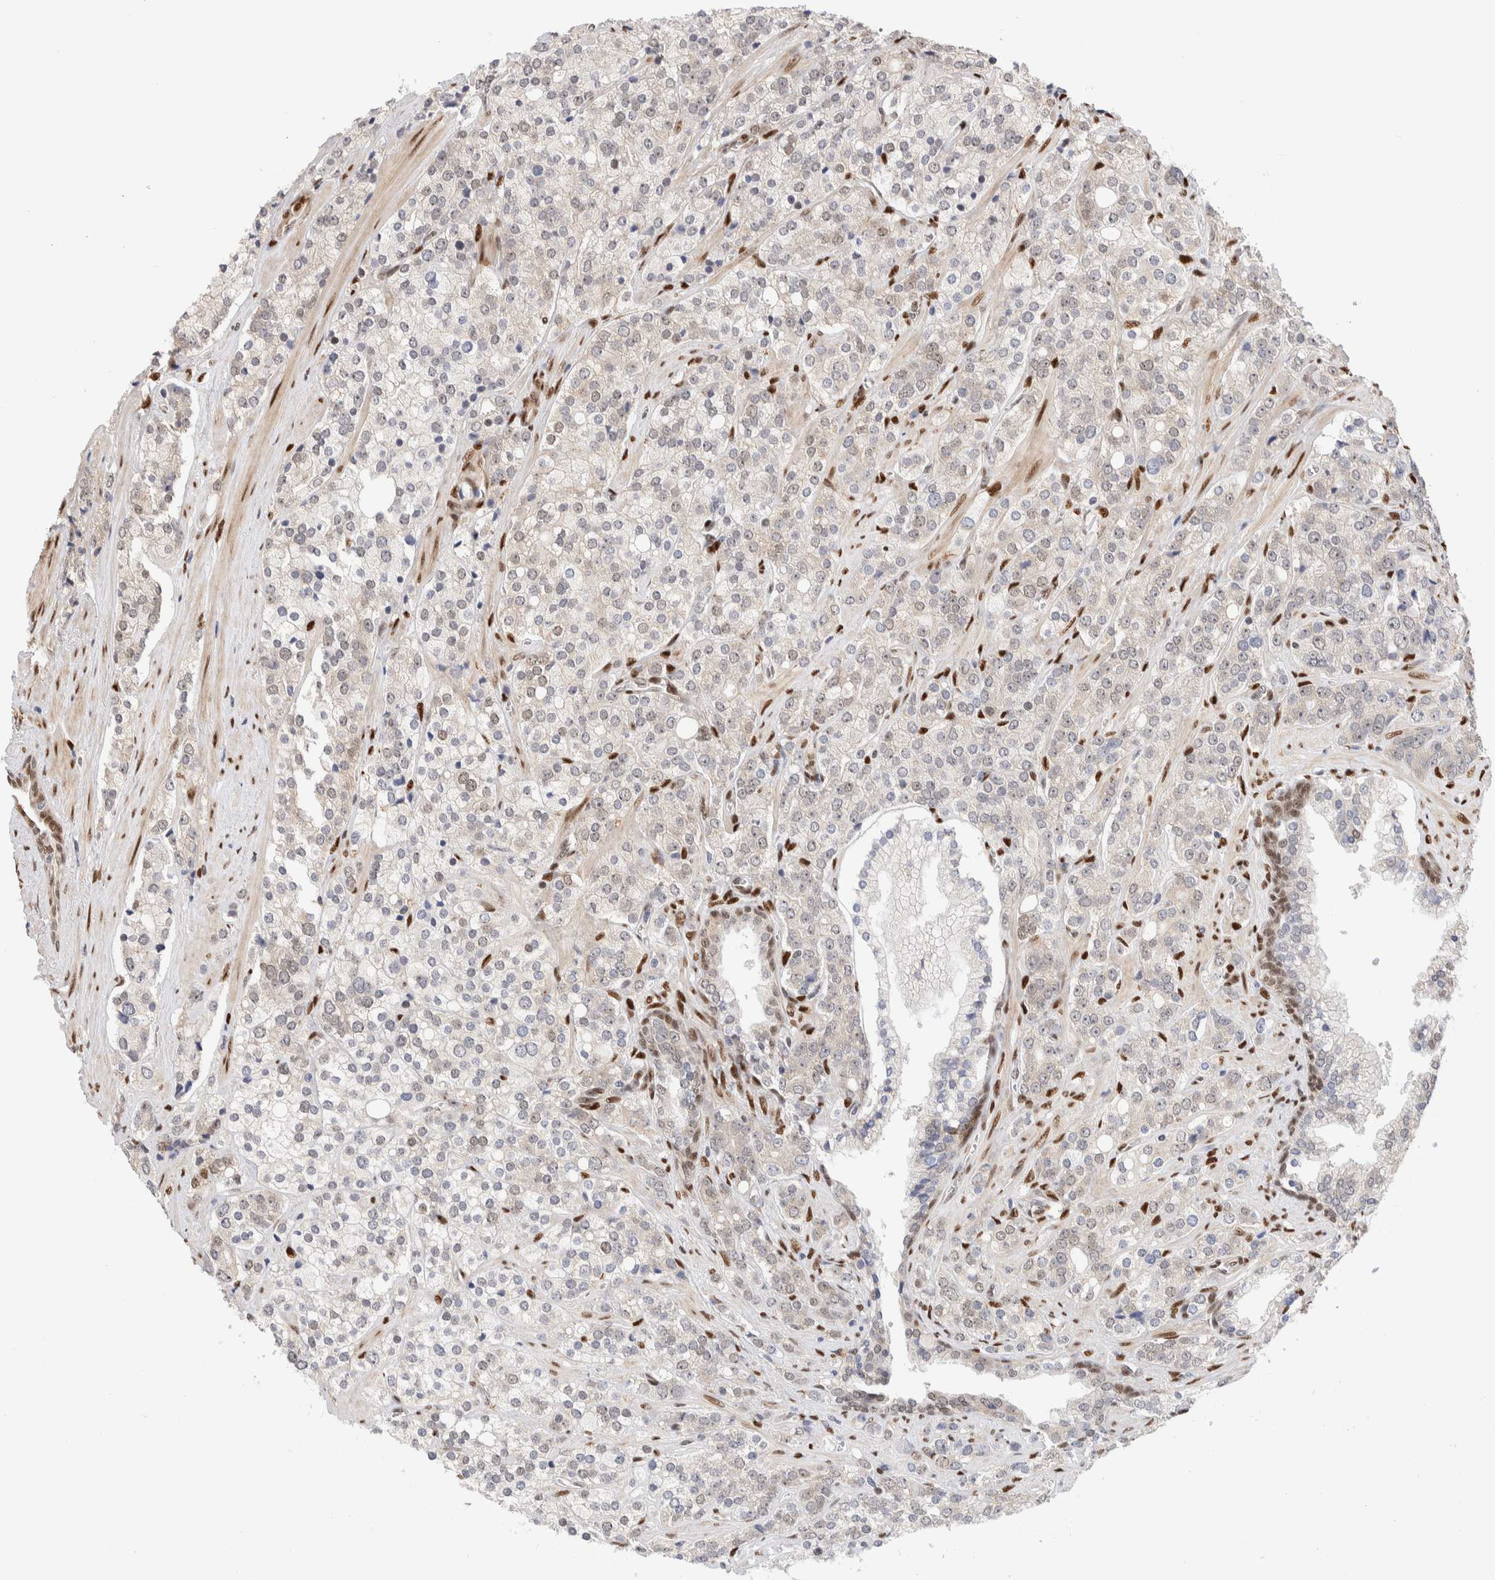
{"staining": {"intensity": "negative", "quantity": "none", "location": "none"}, "tissue": "prostate cancer", "cell_type": "Tumor cells", "image_type": "cancer", "snomed": [{"axis": "morphology", "description": "Adenocarcinoma, High grade"}, {"axis": "topography", "description": "Prostate"}], "caption": "Immunohistochemical staining of human prostate high-grade adenocarcinoma reveals no significant expression in tumor cells.", "gene": "NSMAF", "patient": {"sex": "male", "age": 71}}